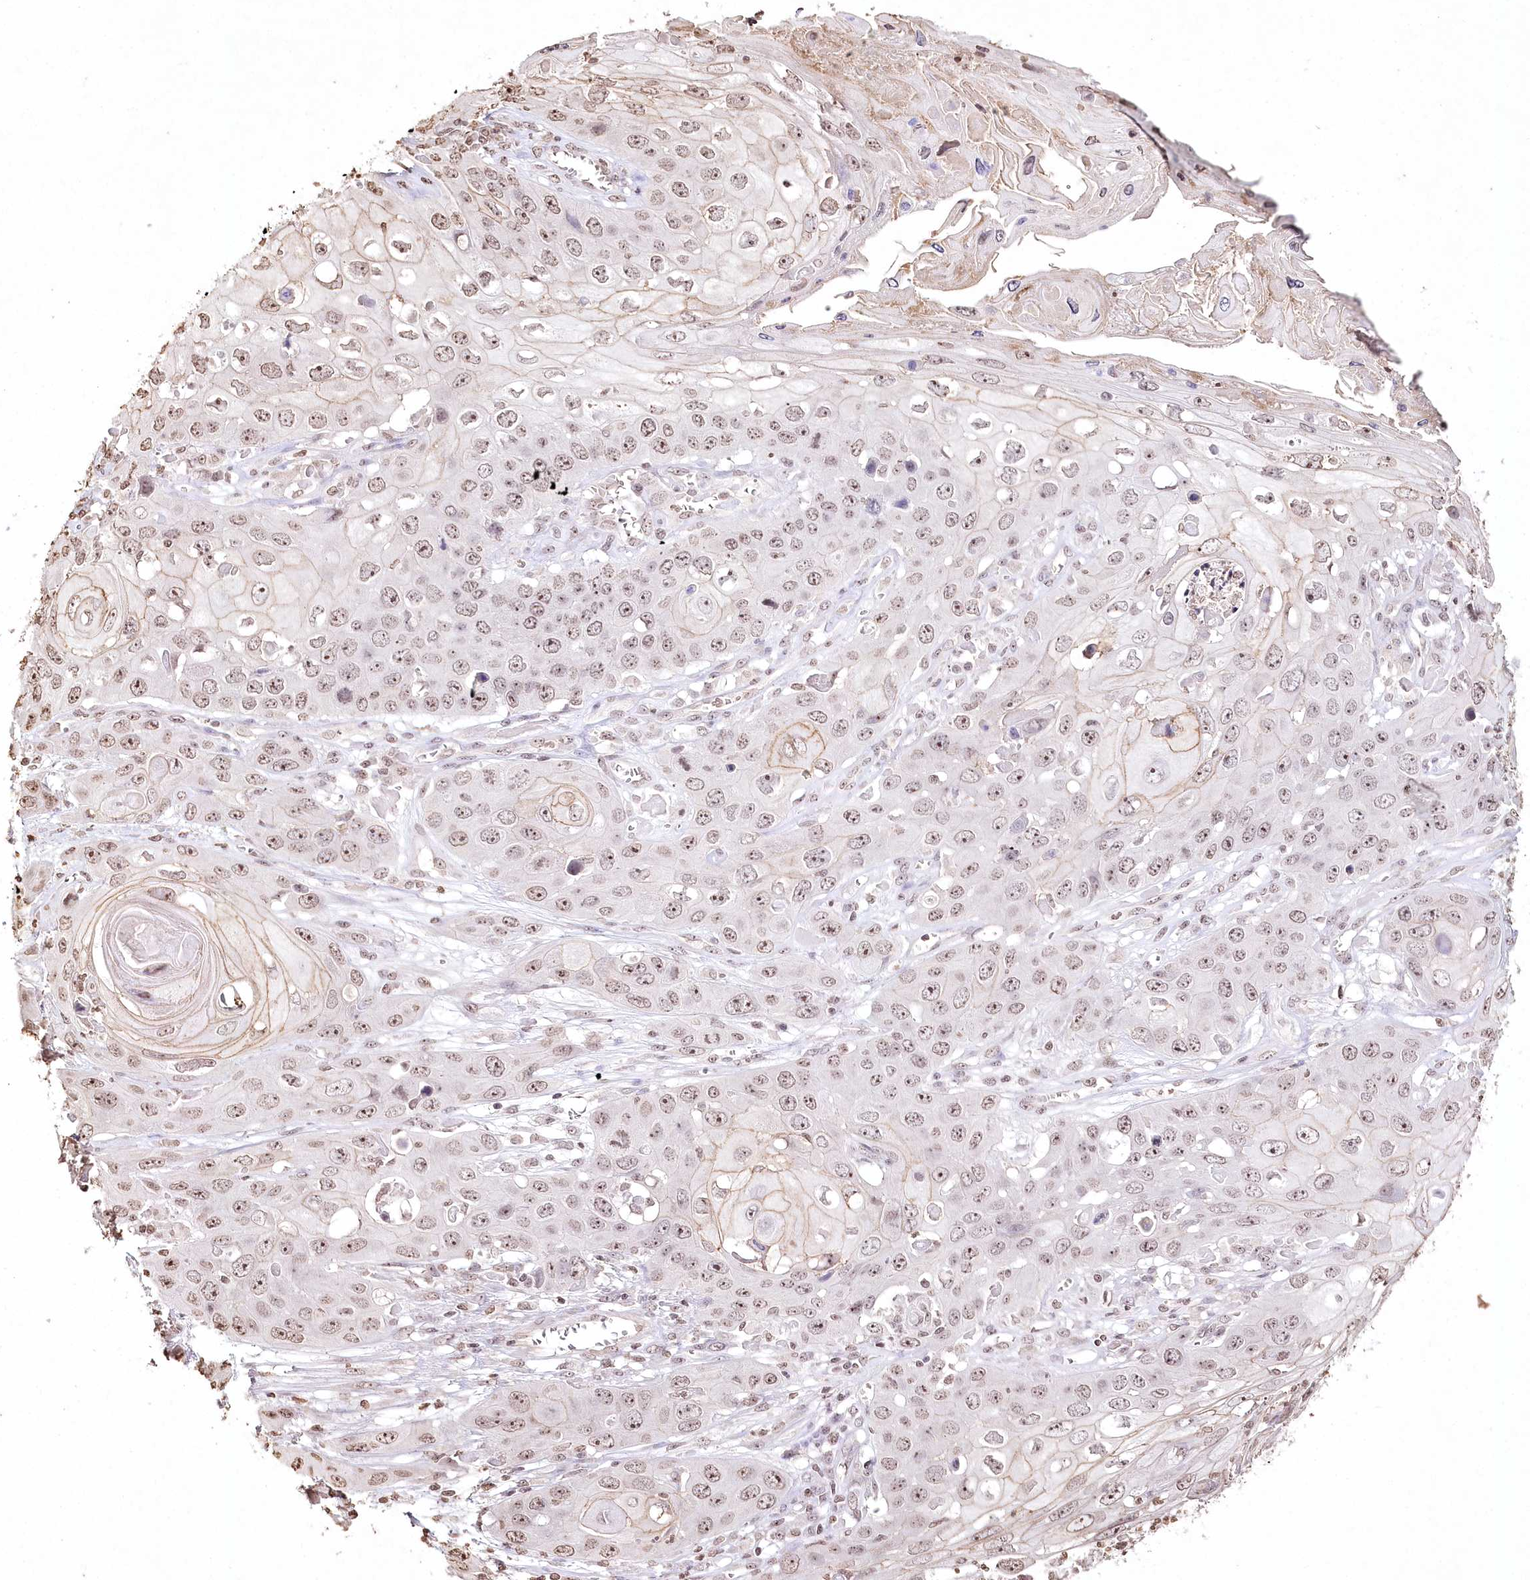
{"staining": {"intensity": "moderate", "quantity": ">75%", "location": "nuclear"}, "tissue": "skin cancer", "cell_type": "Tumor cells", "image_type": "cancer", "snomed": [{"axis": "morphology", "description": "Squamous cell carcinoma, NOS"}, {"axis": "topography", "description": "Skin"}], "caption": "IHC (DAB) staining of skin squamous cell carcinoma reveals moderate nuclear protein positivity in about >75% of tumor cells. (Stains: DAB in brown, nuclei in blue, Microscopy: brightfield microscopy at high magnification).", "gene": "DMXL1", "patient": {"sex": "male", "age": 55}}